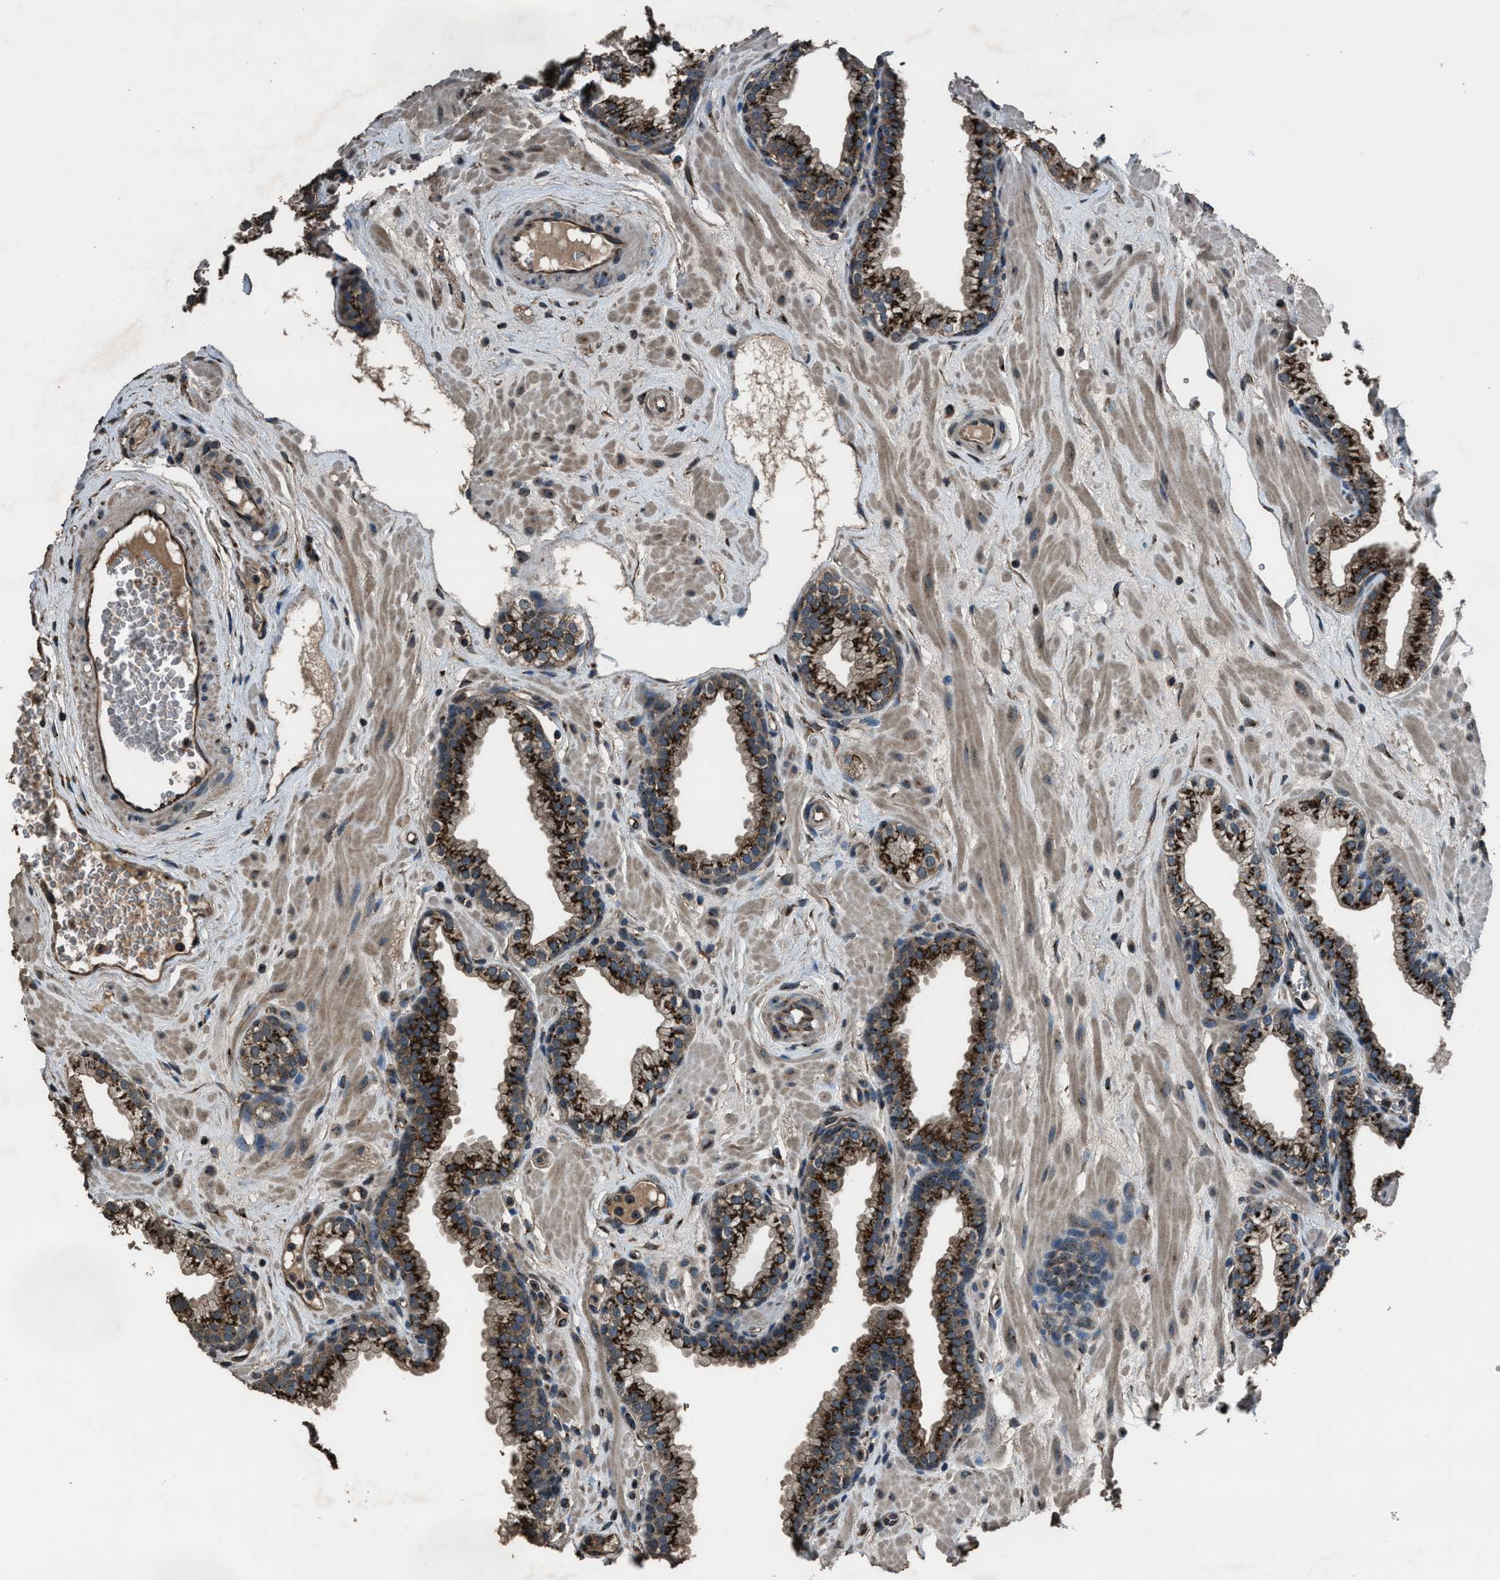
{"staining": {"intensity": "strong", "quantity": ">75%", "location": "cytoplasmic/membranous"}, "tissue": "prostate", "cell_type": "Glandular cells", "image_type": "normal", "snomed": [{"axis": "morphology", "description": "Normal tissue, NOS"}, {"axis": "morphology", "description": "Urothelial carcinoma, Low grade"}, {"axis": "topography", "description": "Urinary bladder"}, {"axis": "topography", "description": "Prostate"}], "caption": "Immunohistochemical staining of benign prostate demonstrates high levels of strong cytoplasmic/membranous staining in about >75% of glandular cells.", "gene": "SLC38A10", "patient": {"sex": "male", "age": 60}}